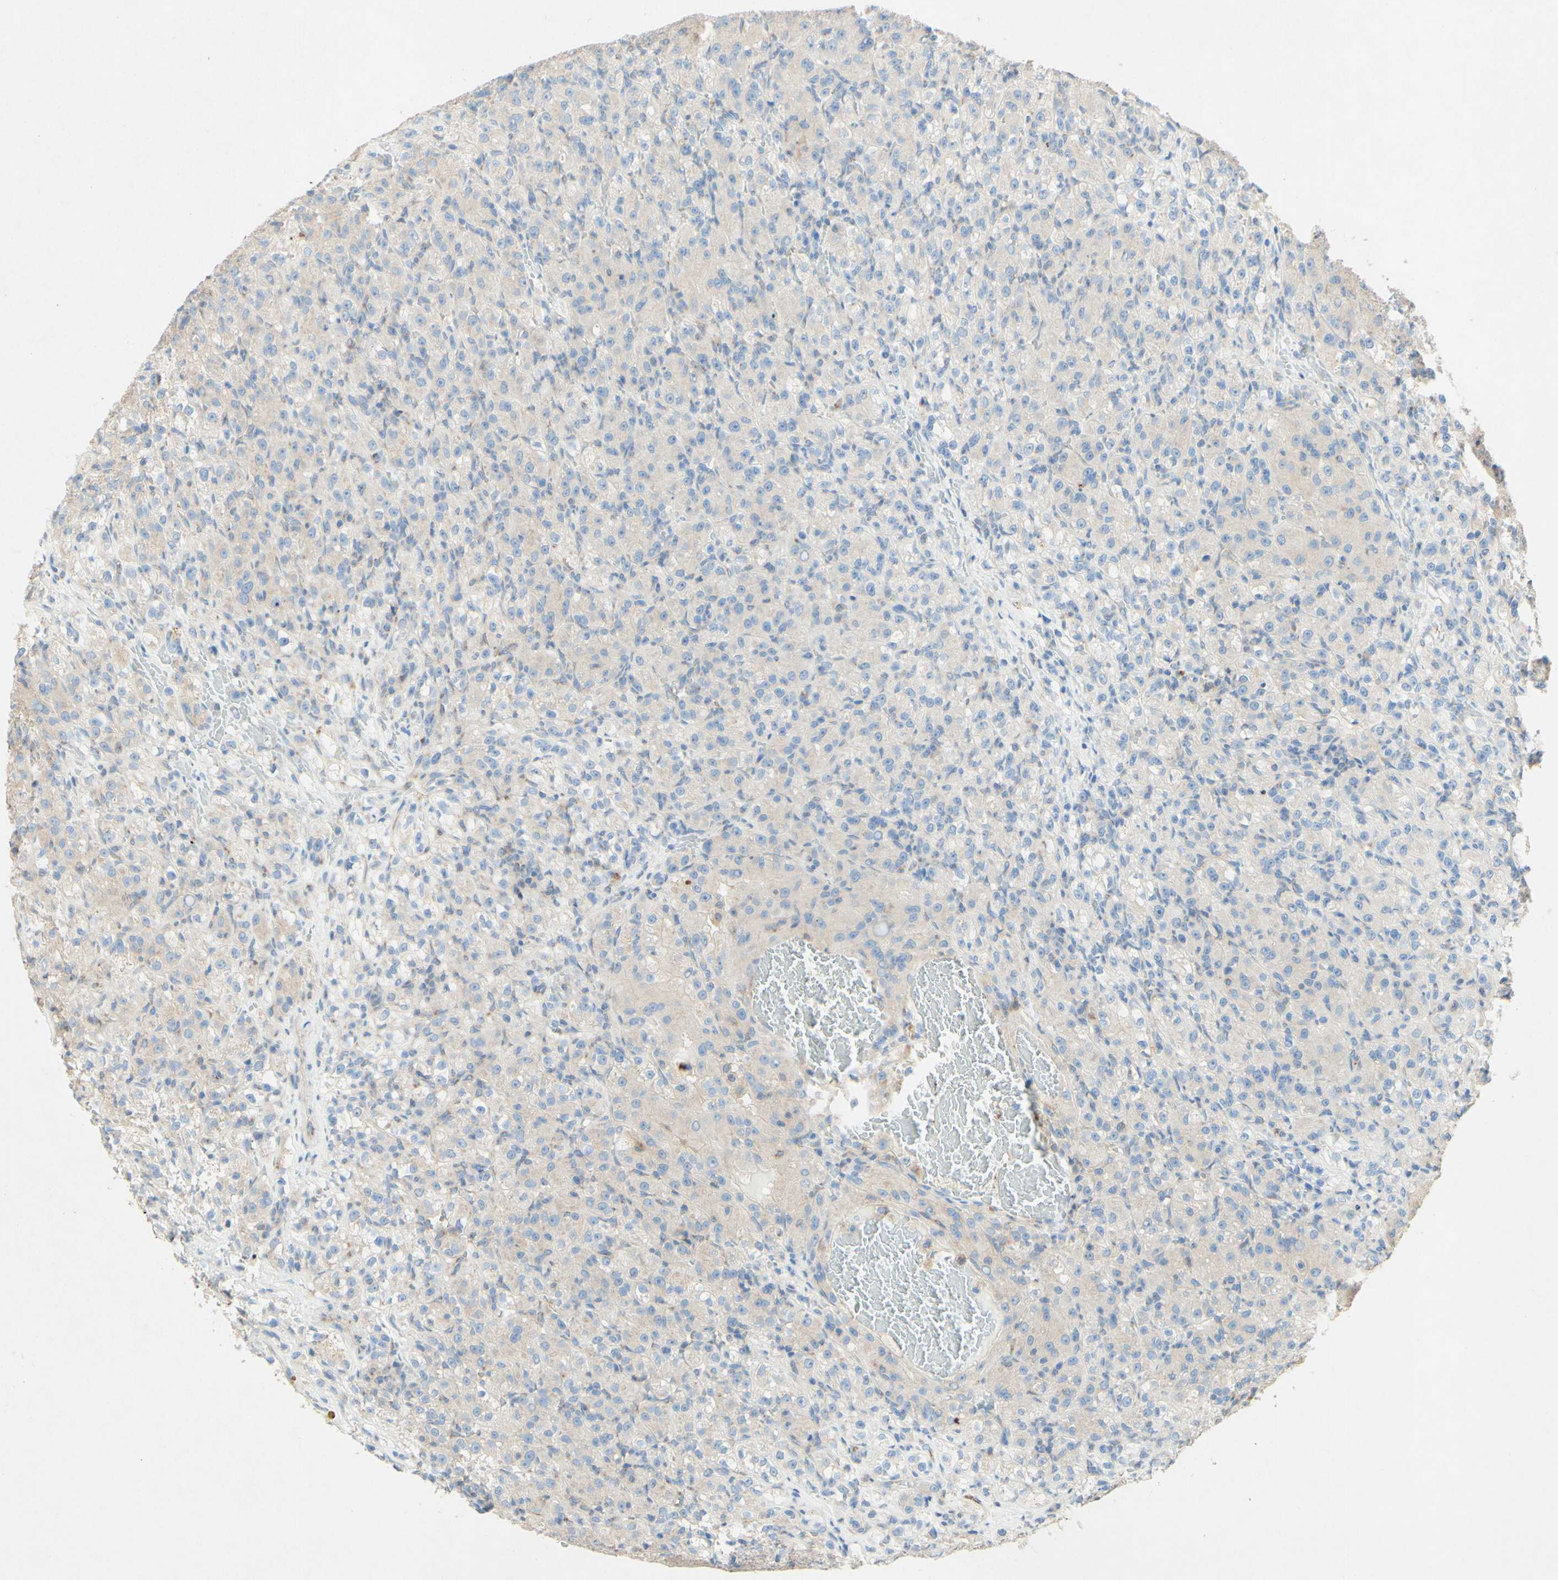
{"staining": {"intensity": "weak", "quantity": "25%-75%", "location": "cytoplasmic/membranous"}, "tissue": "renal cancer", "cell_type": "Tumor cells", "image_type": "cancer", "snomed": [{"axis": "morphology", "description": "Adenocarcinoma, NOS"}, {"axis": "topography", "description": "Kidney"}], "caption": "IHC of human renal cancer demonstrates low levels of weak cytoplasmic/membranous positivity in about 25%-75% of tumor cells.", "gene": "MTM1", "patient": {"sex": "male", "age": 61}}